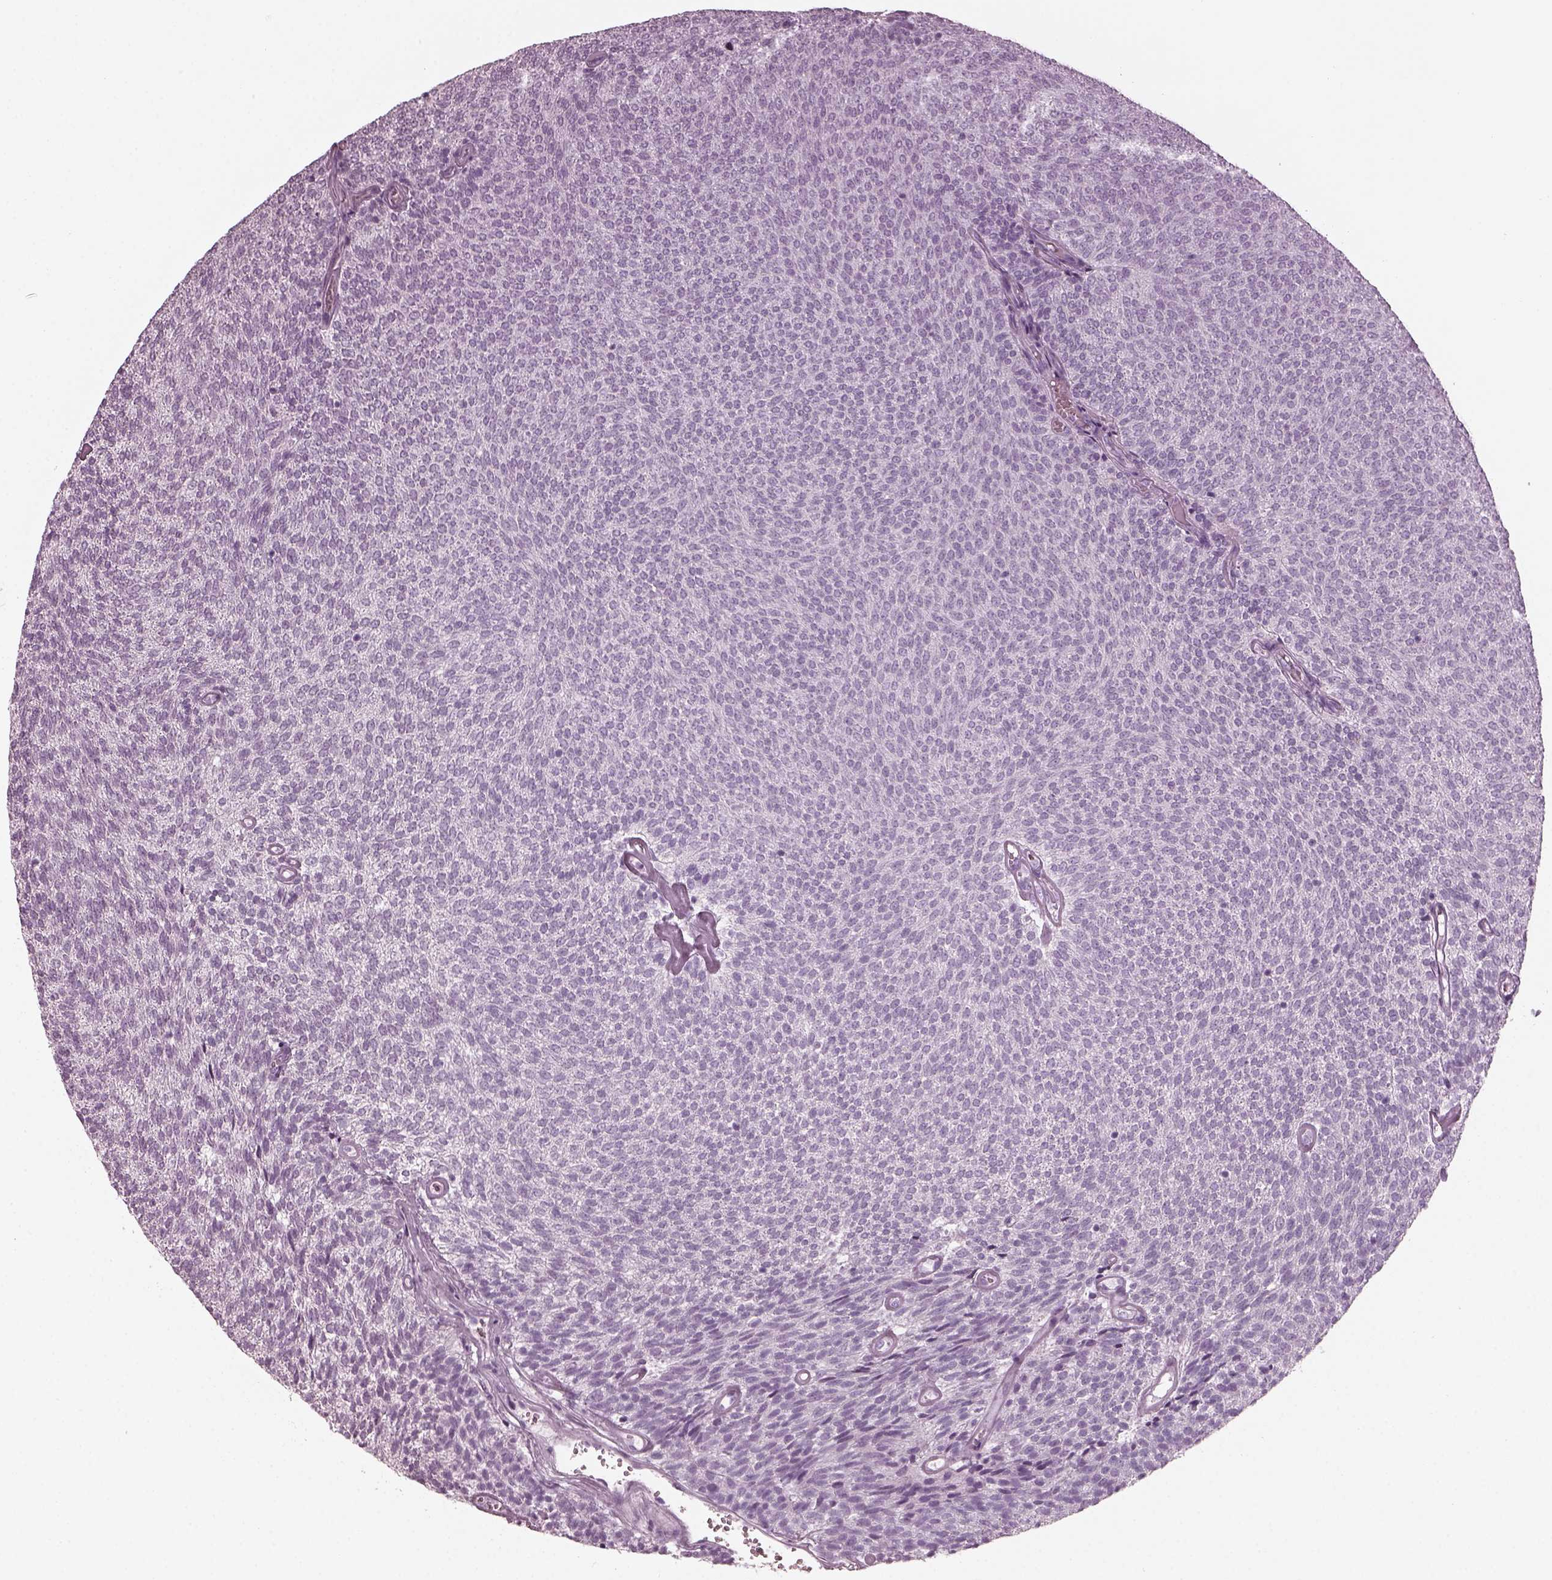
{"staining": {"intensity": "negative", "quantity": "none", "location": "none"}, "tissue": "urothelial cancer", "cell_type": "Tumor cells", "image_type": "cancer", "snomed": [{"axis": "morphology", "description": "Urothelial carcinoma, Low grade"}, {"axis": "topography", "description": "Urinary bladder"}], "caption": "Protein analysis of urothelial carcinoma (low-grade) shows no significant expression in tumor cells. (DAB (3,3'-diaminobenzidine) immunohistochemistry (IHC) visualized using brightfield microscopy, high magnification).", "gene": "RCVRN", "patient": {"sex": "male", "age": 77}}